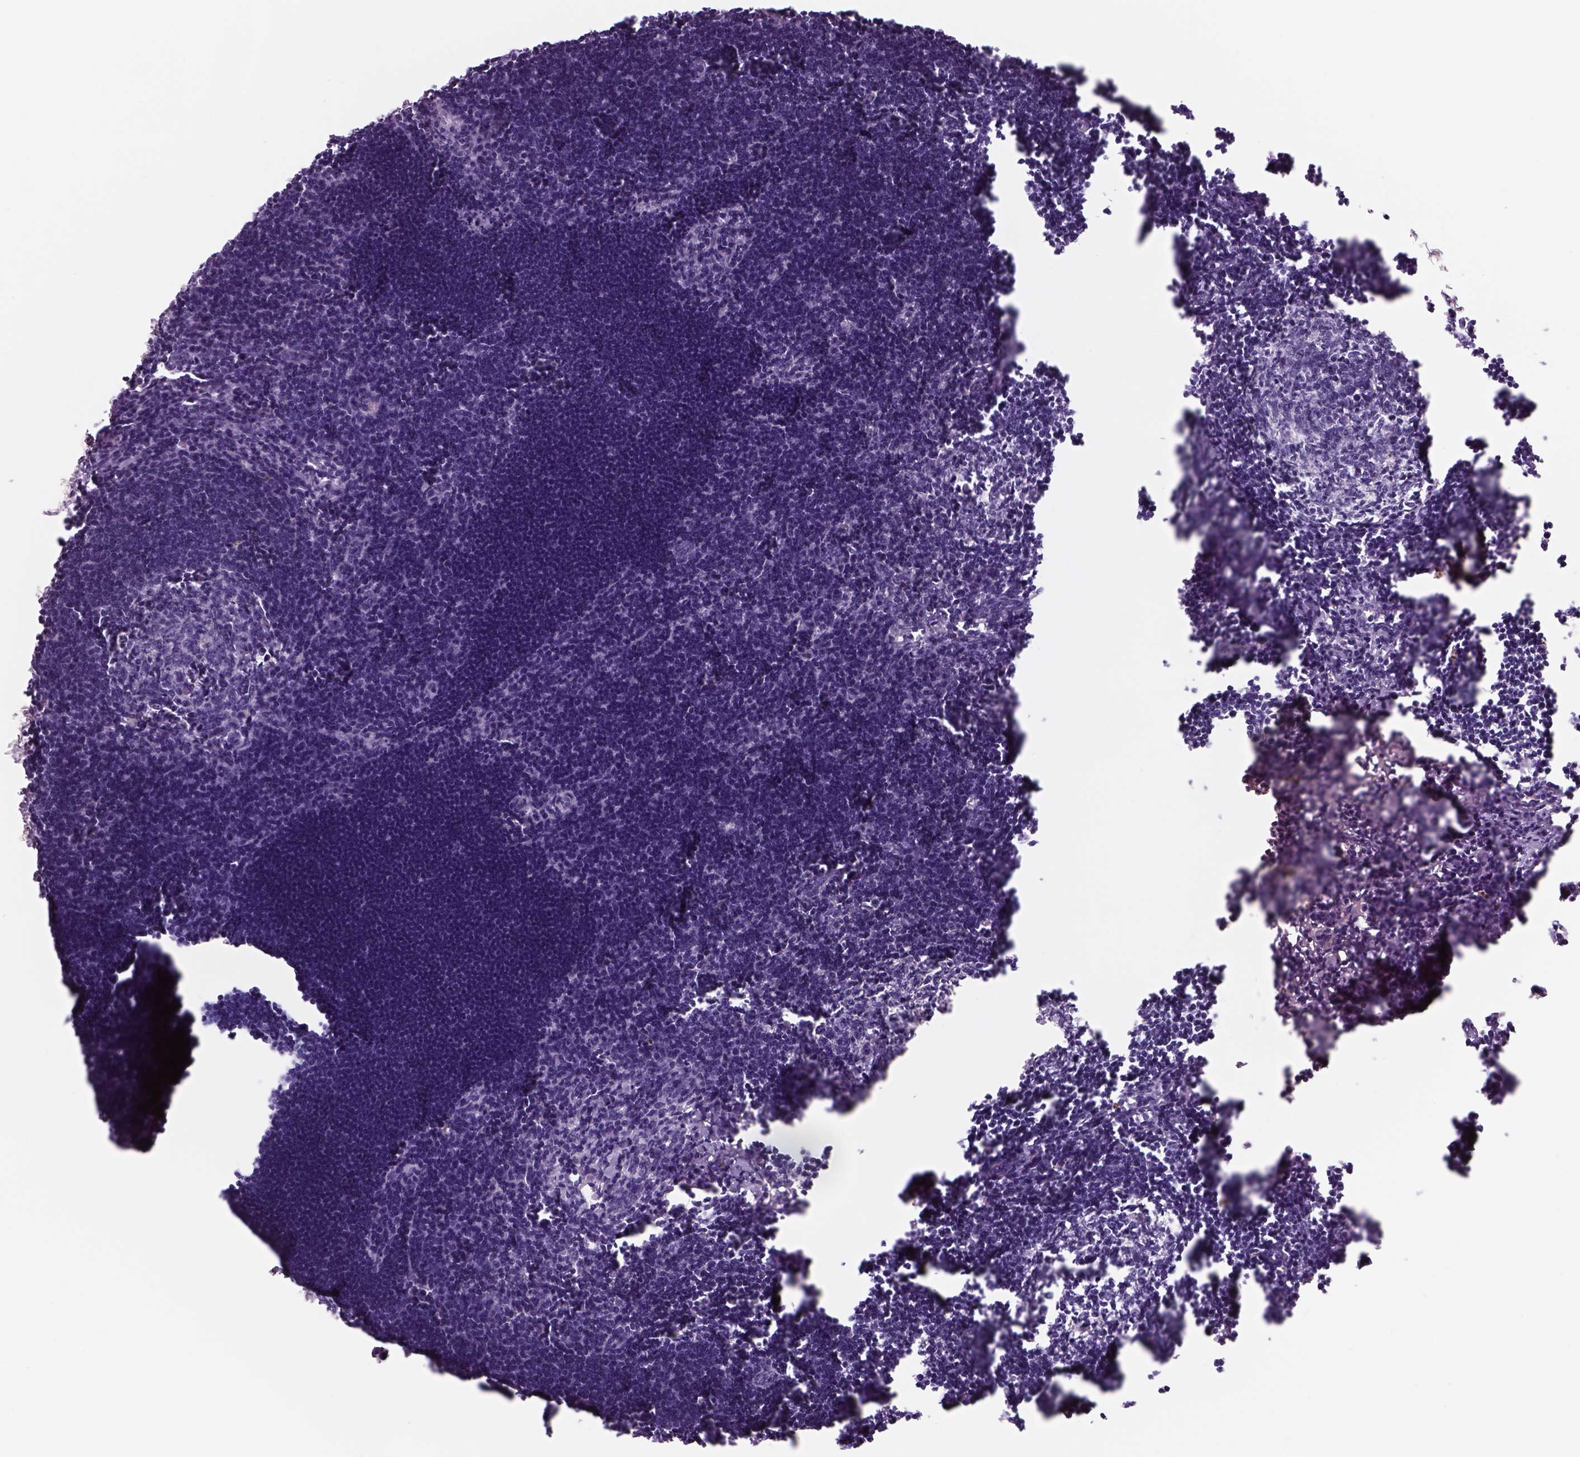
{"staining": {"intensity": "negative", "quantity": "none", "location": "none"}, "tissue": "lymph node", "cell_type": "Germinal center cells", "image_type": "normal", "snomed": [{"axis": "morphology", "description": "Normal tissue, NOS"}, {"axis": "topography", "description": "Lymph node"}], "caption": "Lymph node stained for a protein using immunohistochemistry exhibits no expression germinal center cells.", "gene": "RHO", "patient": {"sex": "male", "age": 55}}